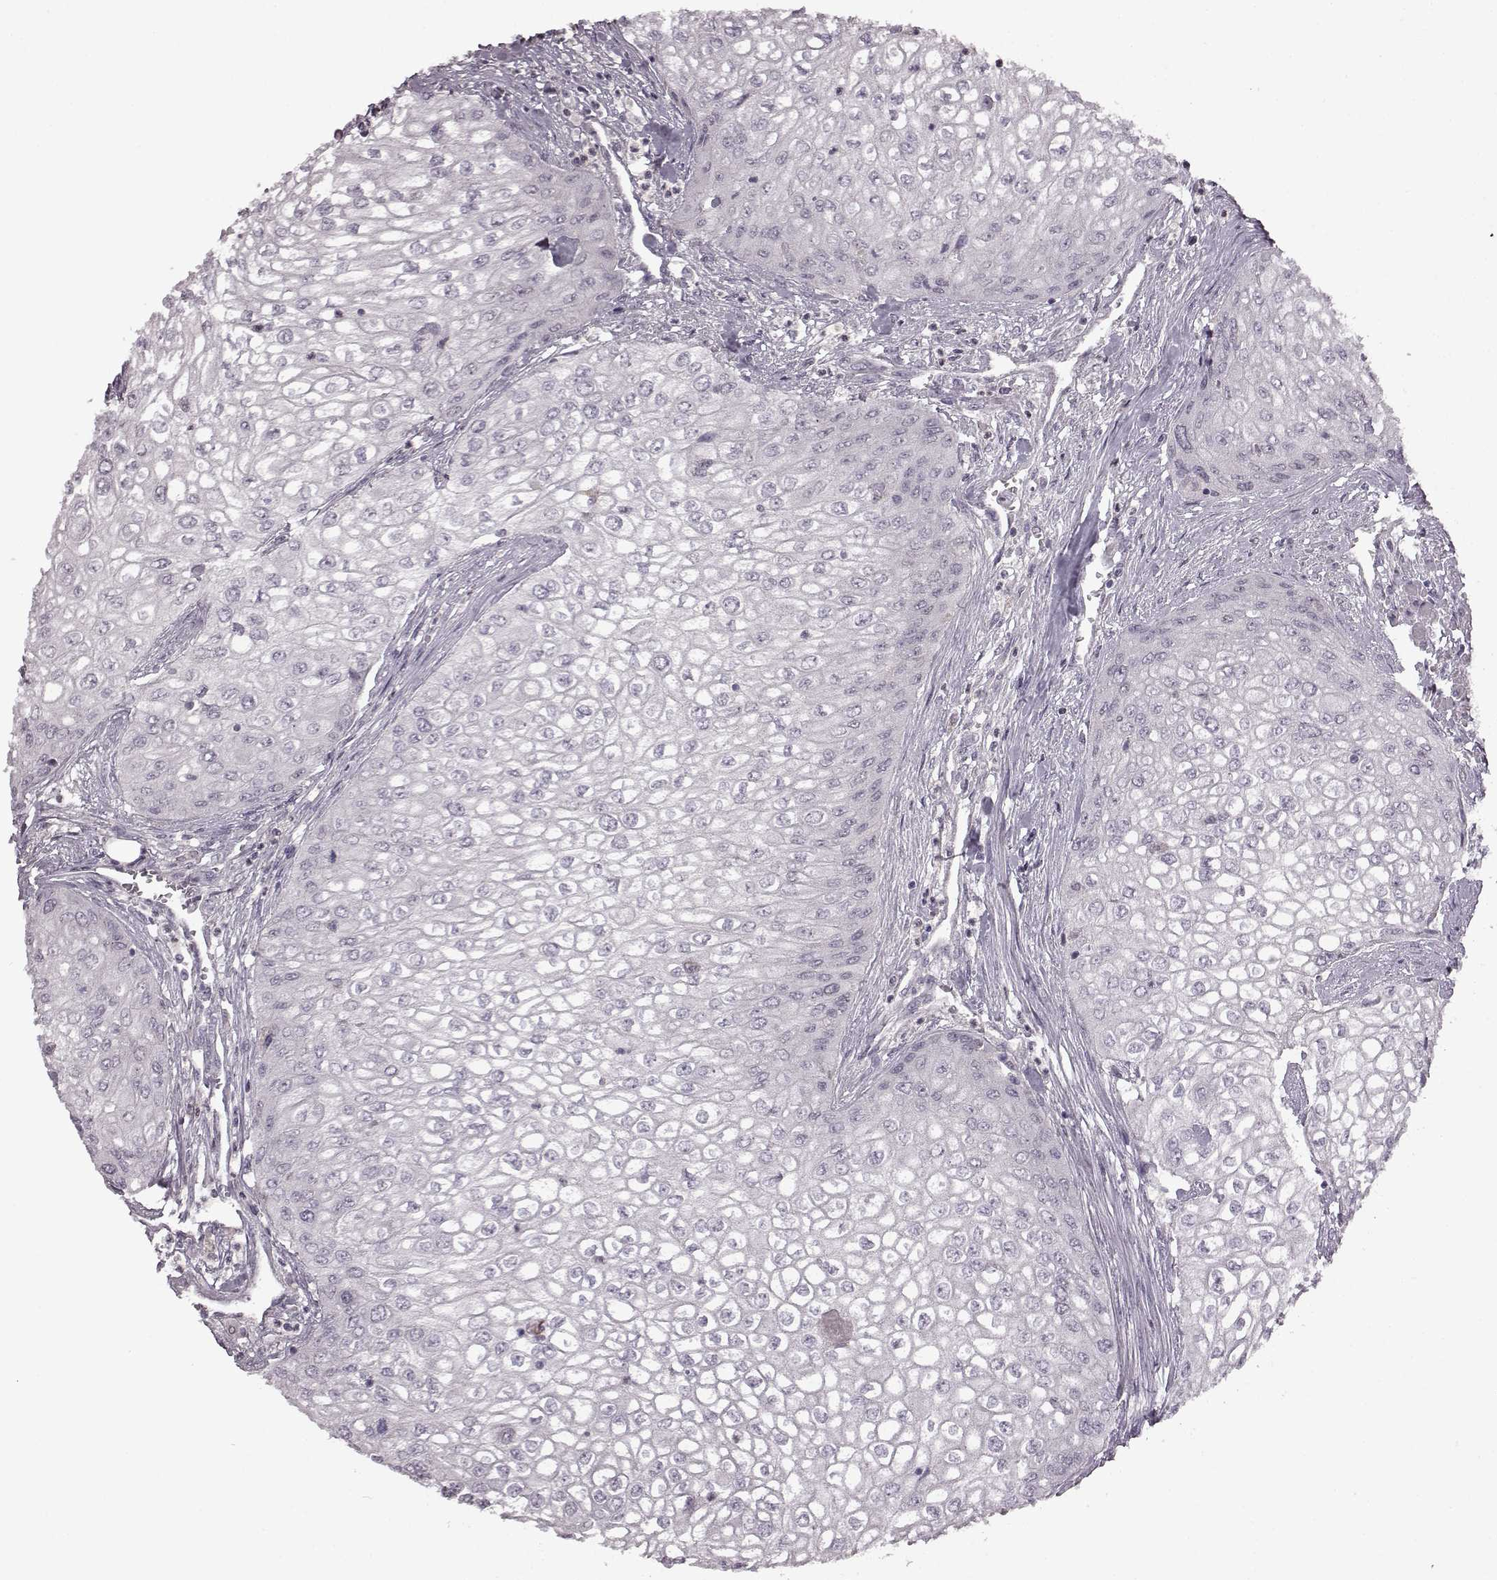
{"staining": {"intensity": "negative", "quantity": "none", "location": "none"}, "tissue": "urothelial cancer", "cell_type": "Tumor cells", "image_type": "cancer", "snomed": [{"axis": "morphology", "description": "Urothelial carcinoma, High grade"}, {"axis": "topography", "description": "Urinary bladder"}], "caption": "A high-resolution image shows immunohistochemistry staining of urothelial cancer, which demonstrates no significant staining in tumor cells.", "gene": "CNGA3", "patient": {"sex": "male", "age": 62}}